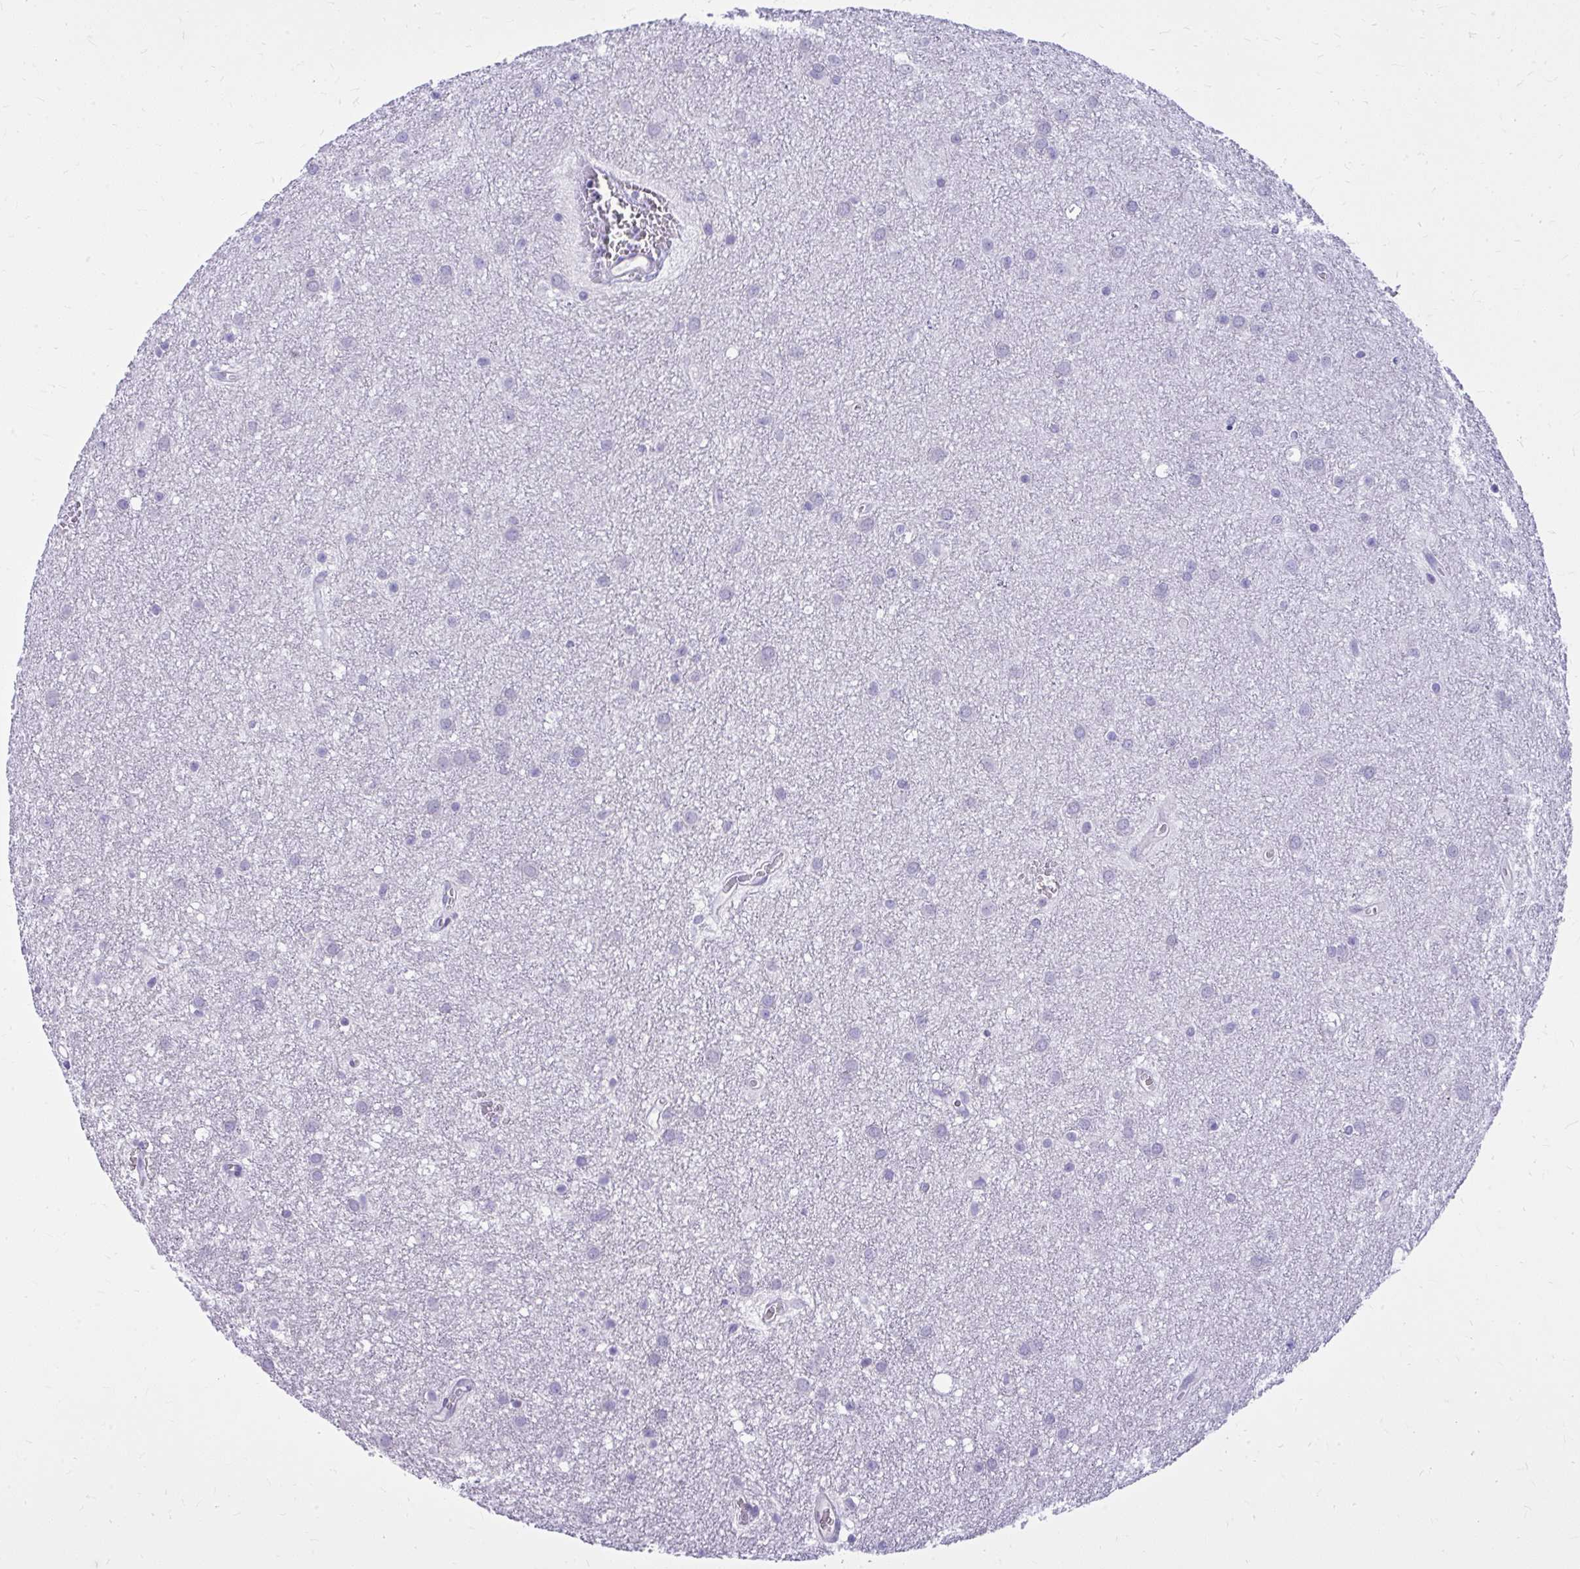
{"staining": {"intensity": "negative", "quantity": "none", "location": "none"}, "tissue": "glioma", "cell_type": "Tumor cells", "image_type": "cancer", "snomed": [{"axis": "morphology", "description": "Glioma, malignant, Low grade"}, {"axis": "topography", "description": "Cerebellum"}], "caption": "A micrograph of human malignant glioma (low-grade) is negative for staining in tumor cells.", "gene": "NNMT", "patient": {"sex": "female", "age": 5}}